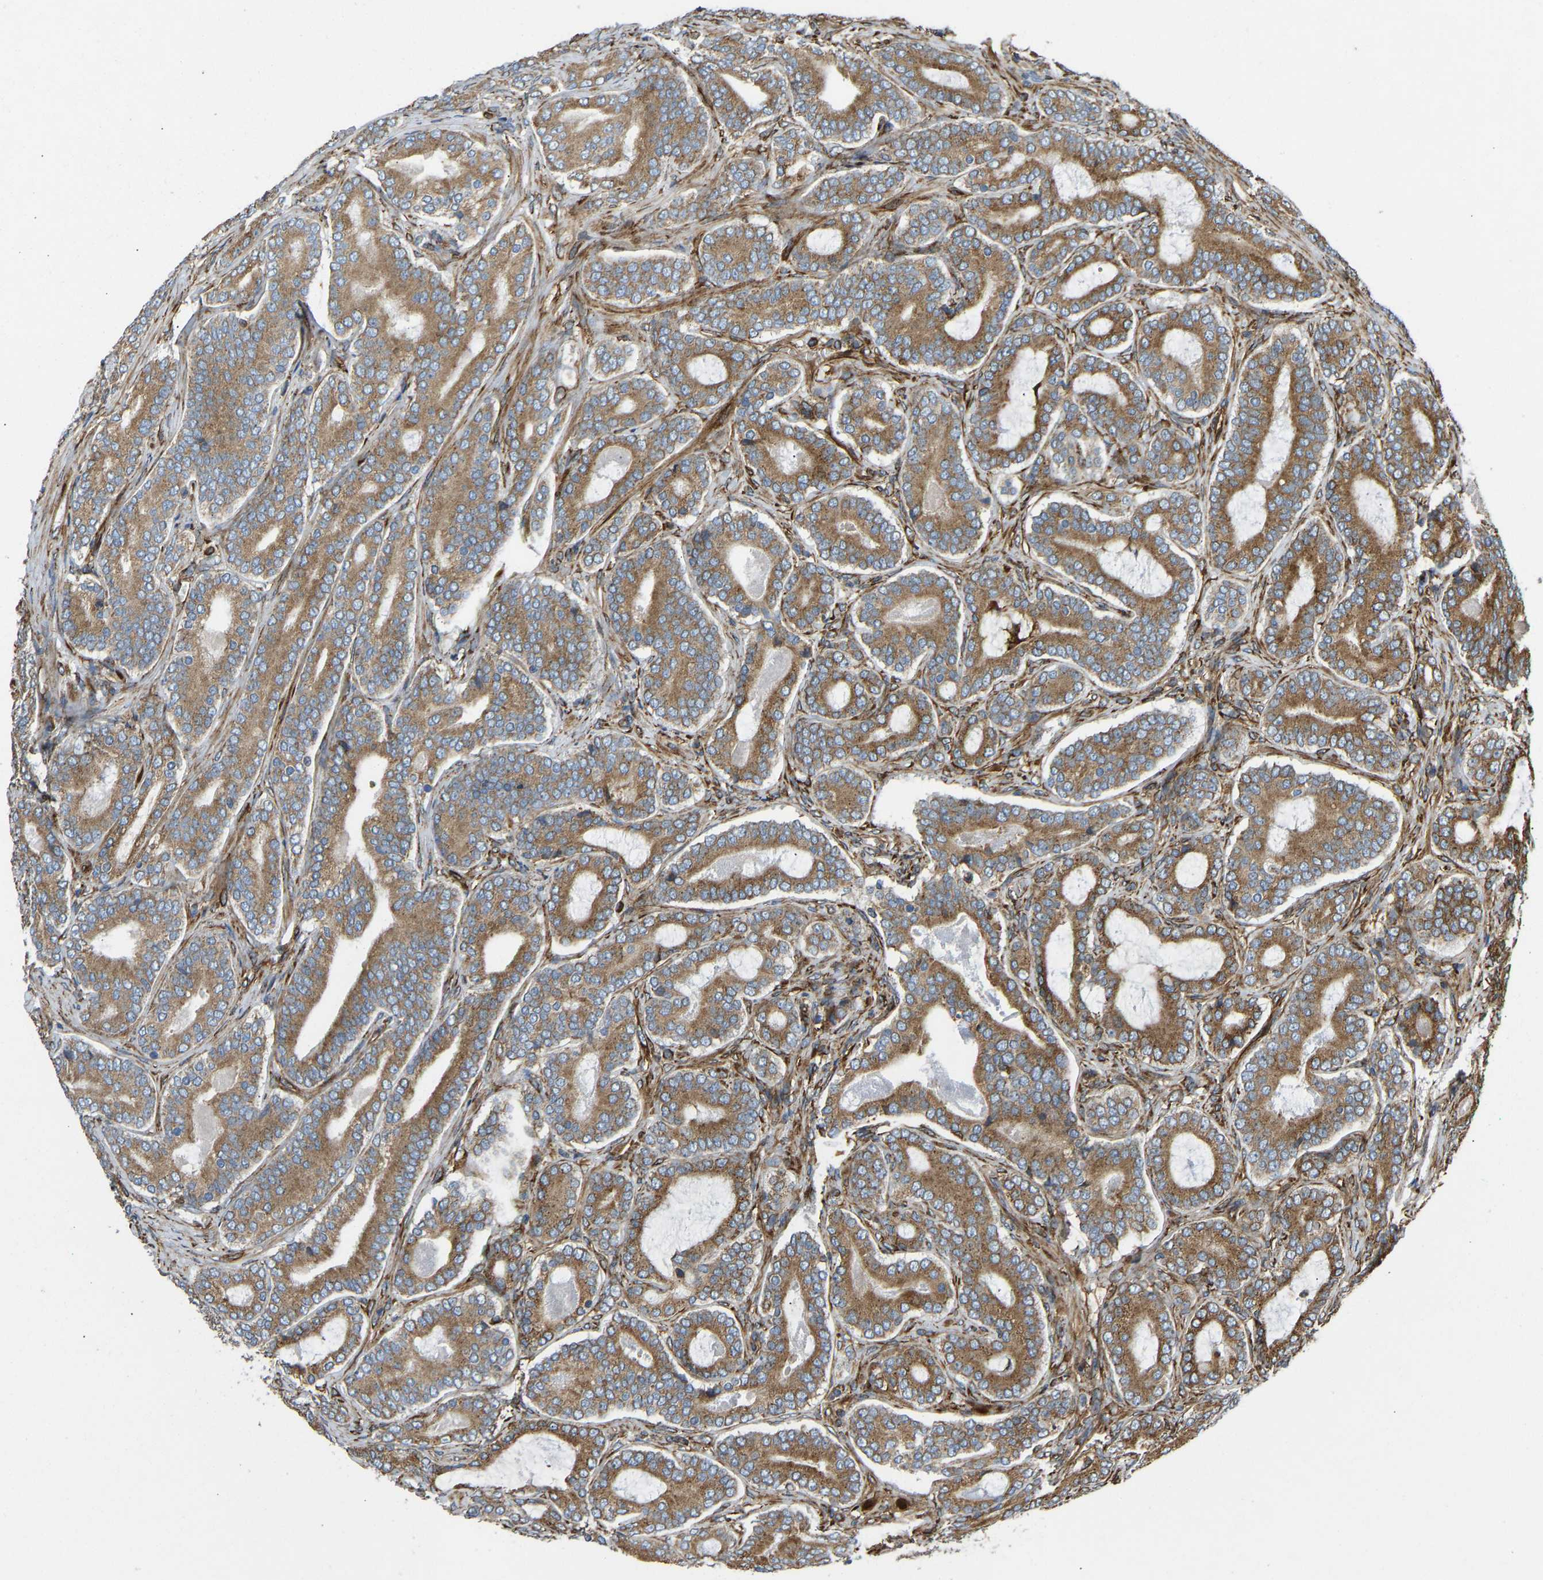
{"staining": {"intensity": "moderate", "quantity": ">75%", "location": "cytoplasmic/membranous"}, "tissue": "prostate cancer", "cell_type": "Tumor cells", "image_type": "cancer", "snomed": [{"axis": "morphology", "description": "Adenocarcinoma, High grade"}, {"axis": "topography", "description": "Prostate"}], "caption": "Prostate adenocarcinoma (high-grade) stained for a protein exhibits moderate cytoplasmic/membranous positivity in tumor cells. Immunohistochemistry (ihc) stains the protein of interest in brown and the nuclei are stained blue.", "gene": "BEX3", "patient": {"sex": "male", "age": 60}}